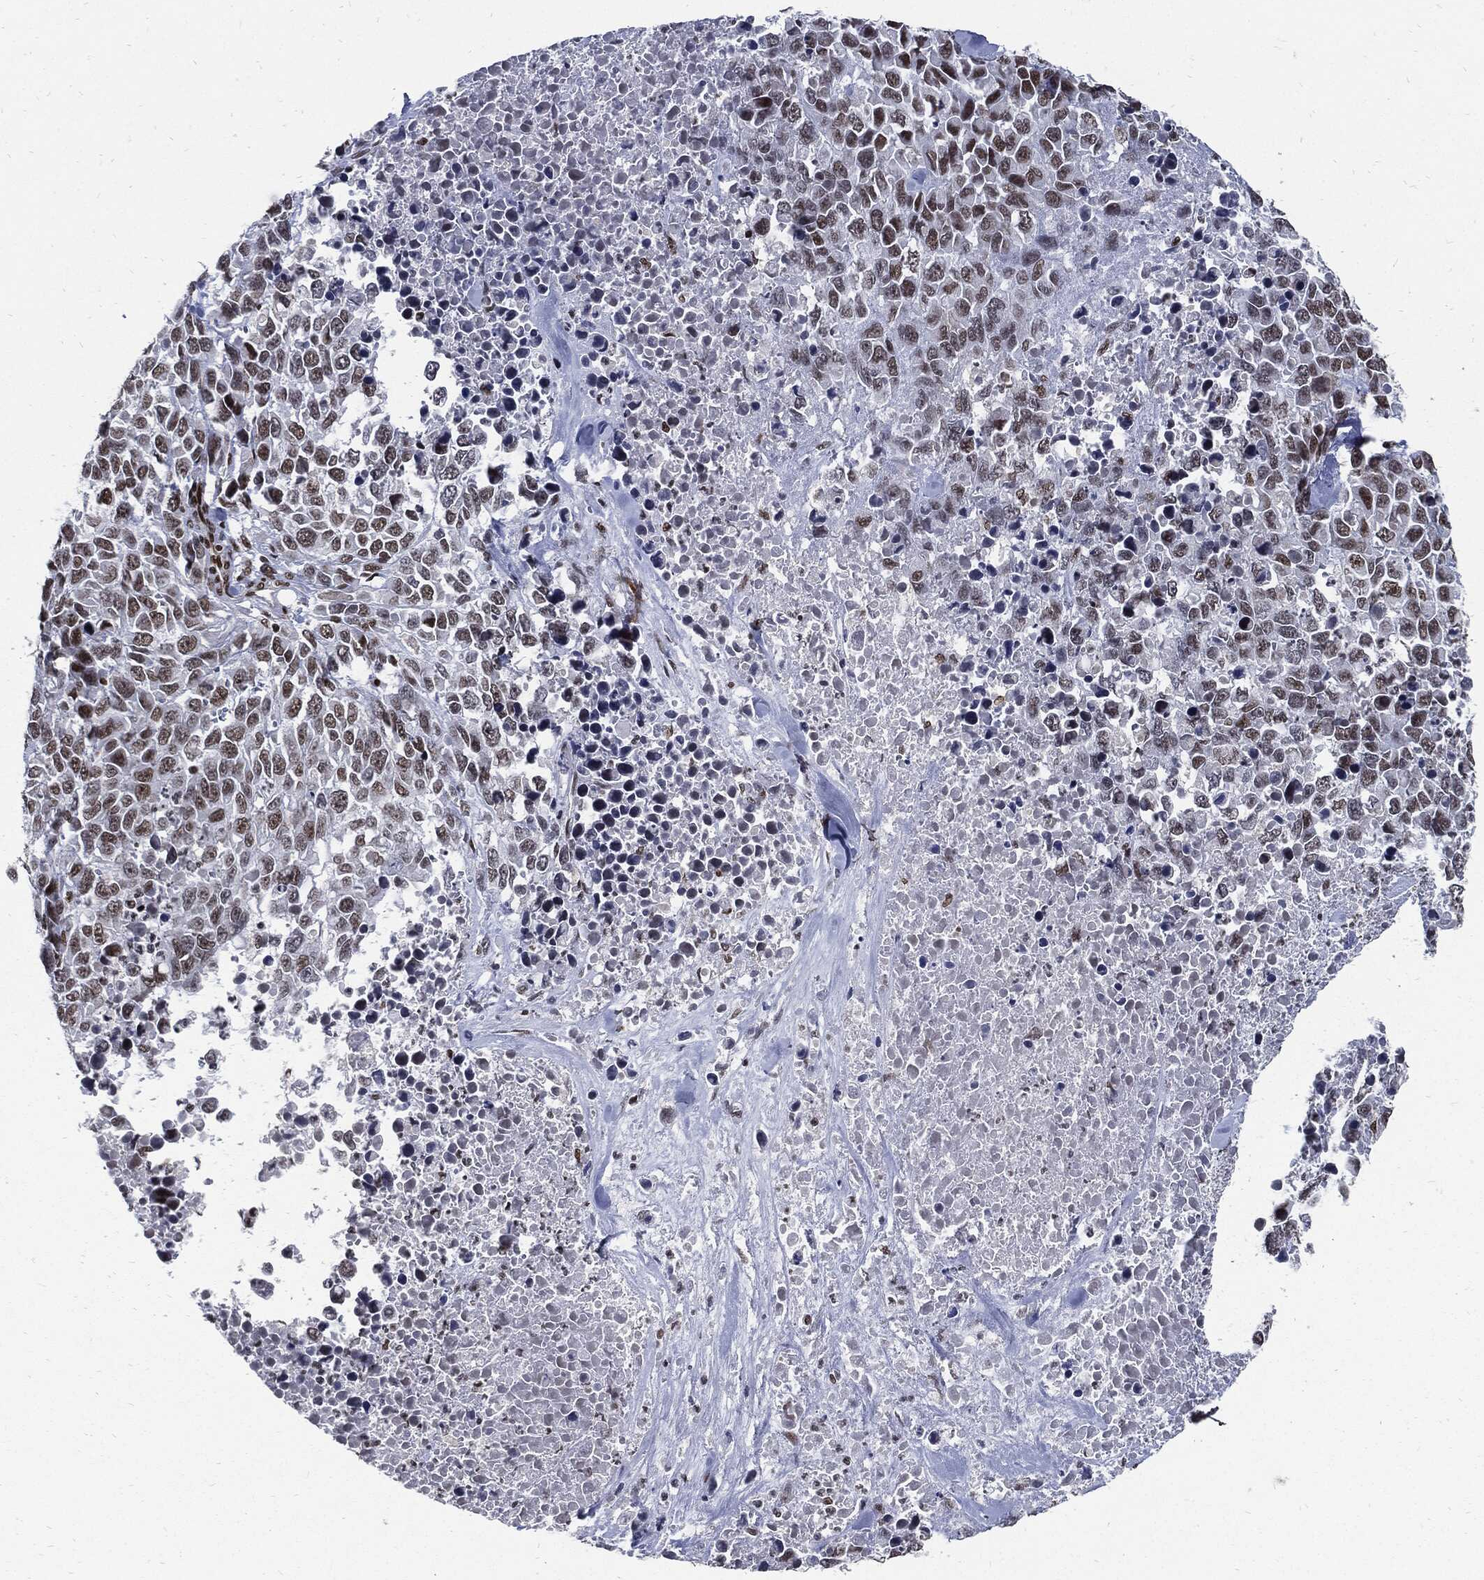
{"staining": {"intensity": "moderate", "quantity": "25%-75%", "location": "nuclear"}, "tissue": "melanoma", "cell_type": "Tumor cells", "image_type": "cancer", "snomed": [{"axis": "morphology", "description": "Malignant melanoma, Metastatic site"}, {"axis": "topography", "description": "Skin"}], "caption": "A brown stain labels moderate nuclear positivity of a protein in melanoma tumor cells. (DAB IHC with brightfield microscopy, high magnification).", "gene": "TERF2", "patient": {"sex": "male", "age": 84}}